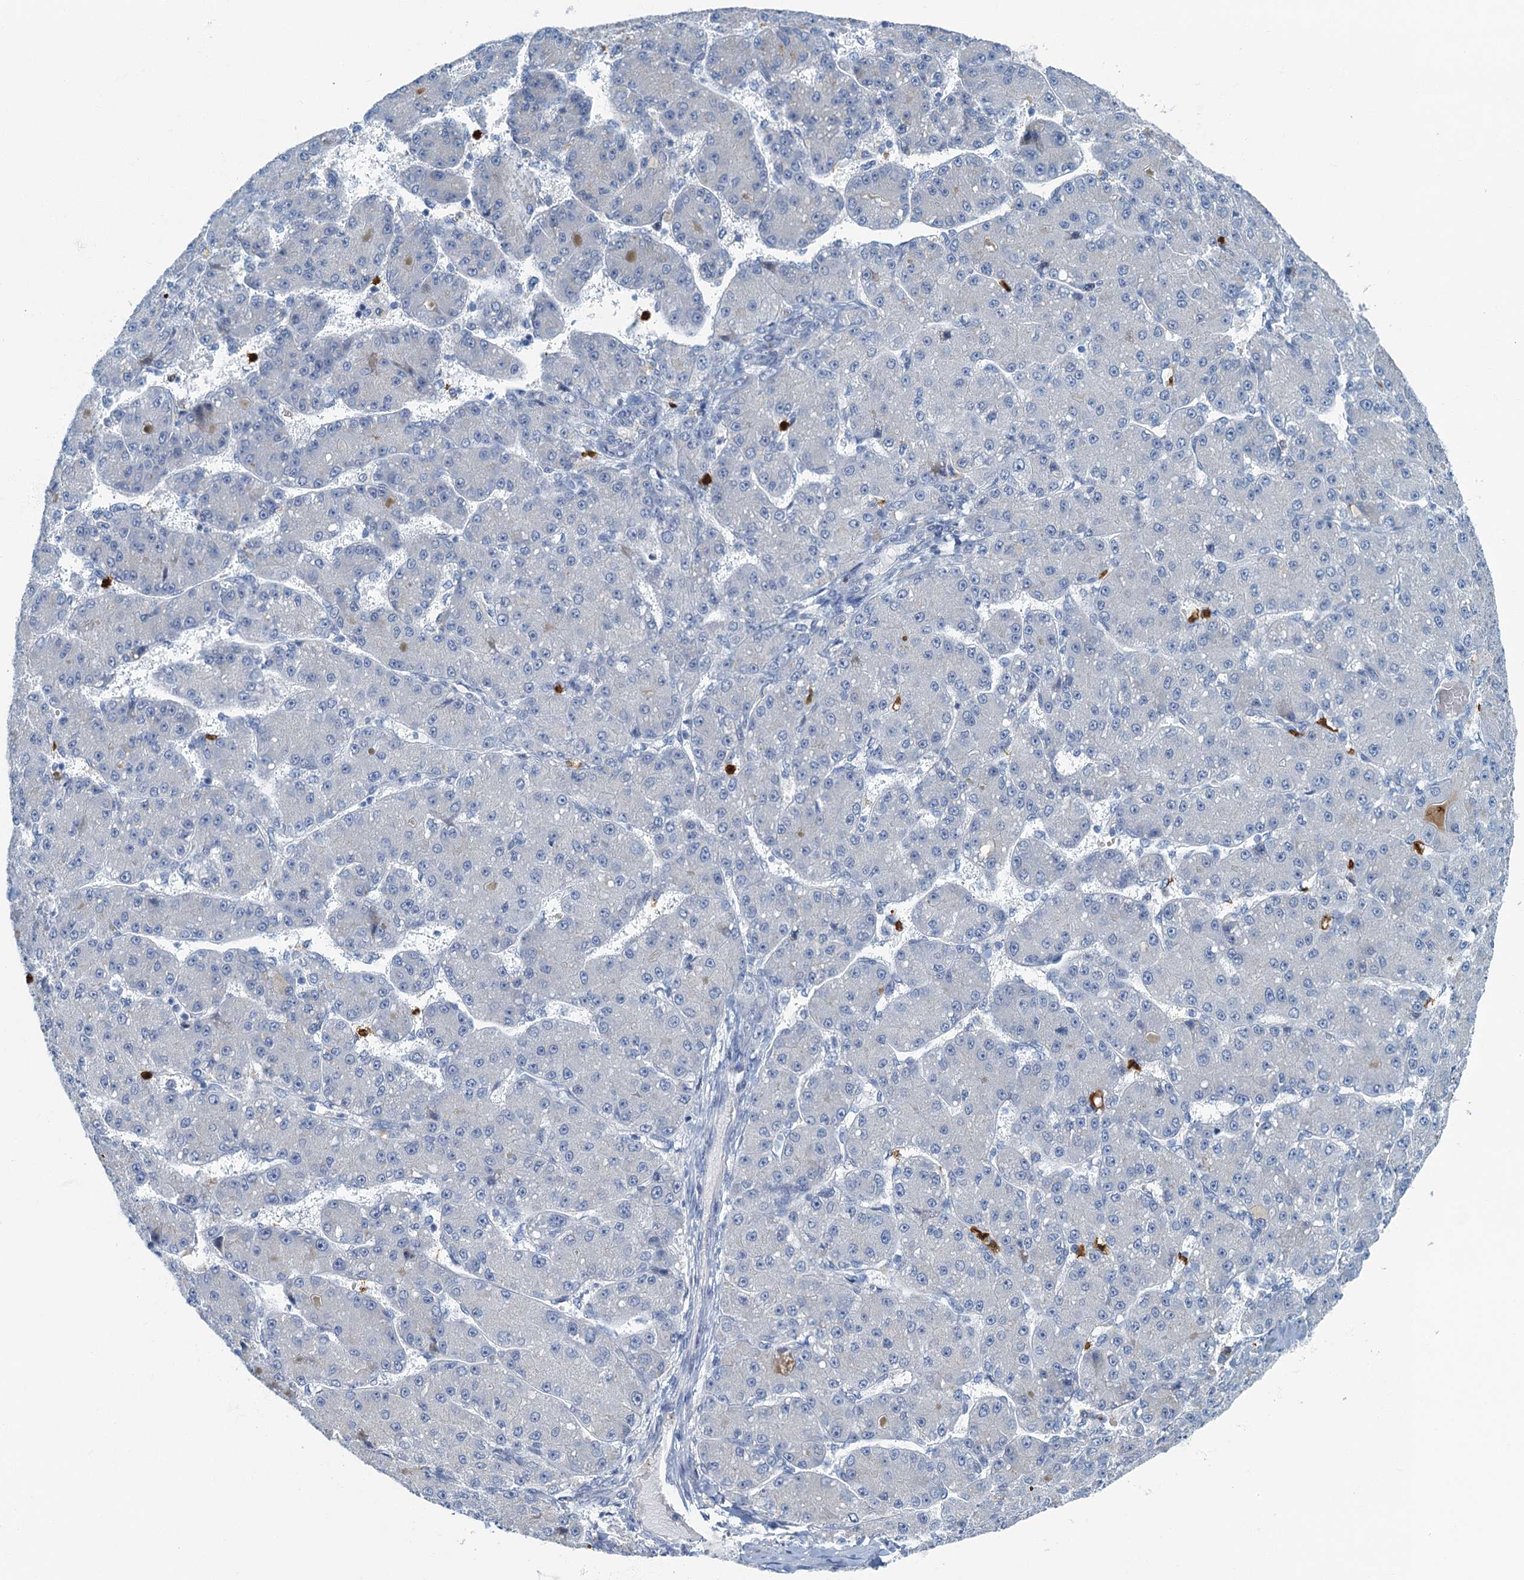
{"staining": {"intensity": "negative", "quantity": "none", "location": "none"}, "tissue": "liver cancer", "cell_type": "Tumor cells", "image_type": "cancer", "snomed": [{"axis": "morphology", "description": "Carcinoma, Hepatocellular, NOS"}, {"axis": "topography", "description": "Liver"}], "caption": "This is a histopathology image of IHC staining of hepatocellular carcinoma (liver), which shows no staining in tumor cells.", "gene": "ANKDD1A", "patient": {"sex": "male", "age": 67}}